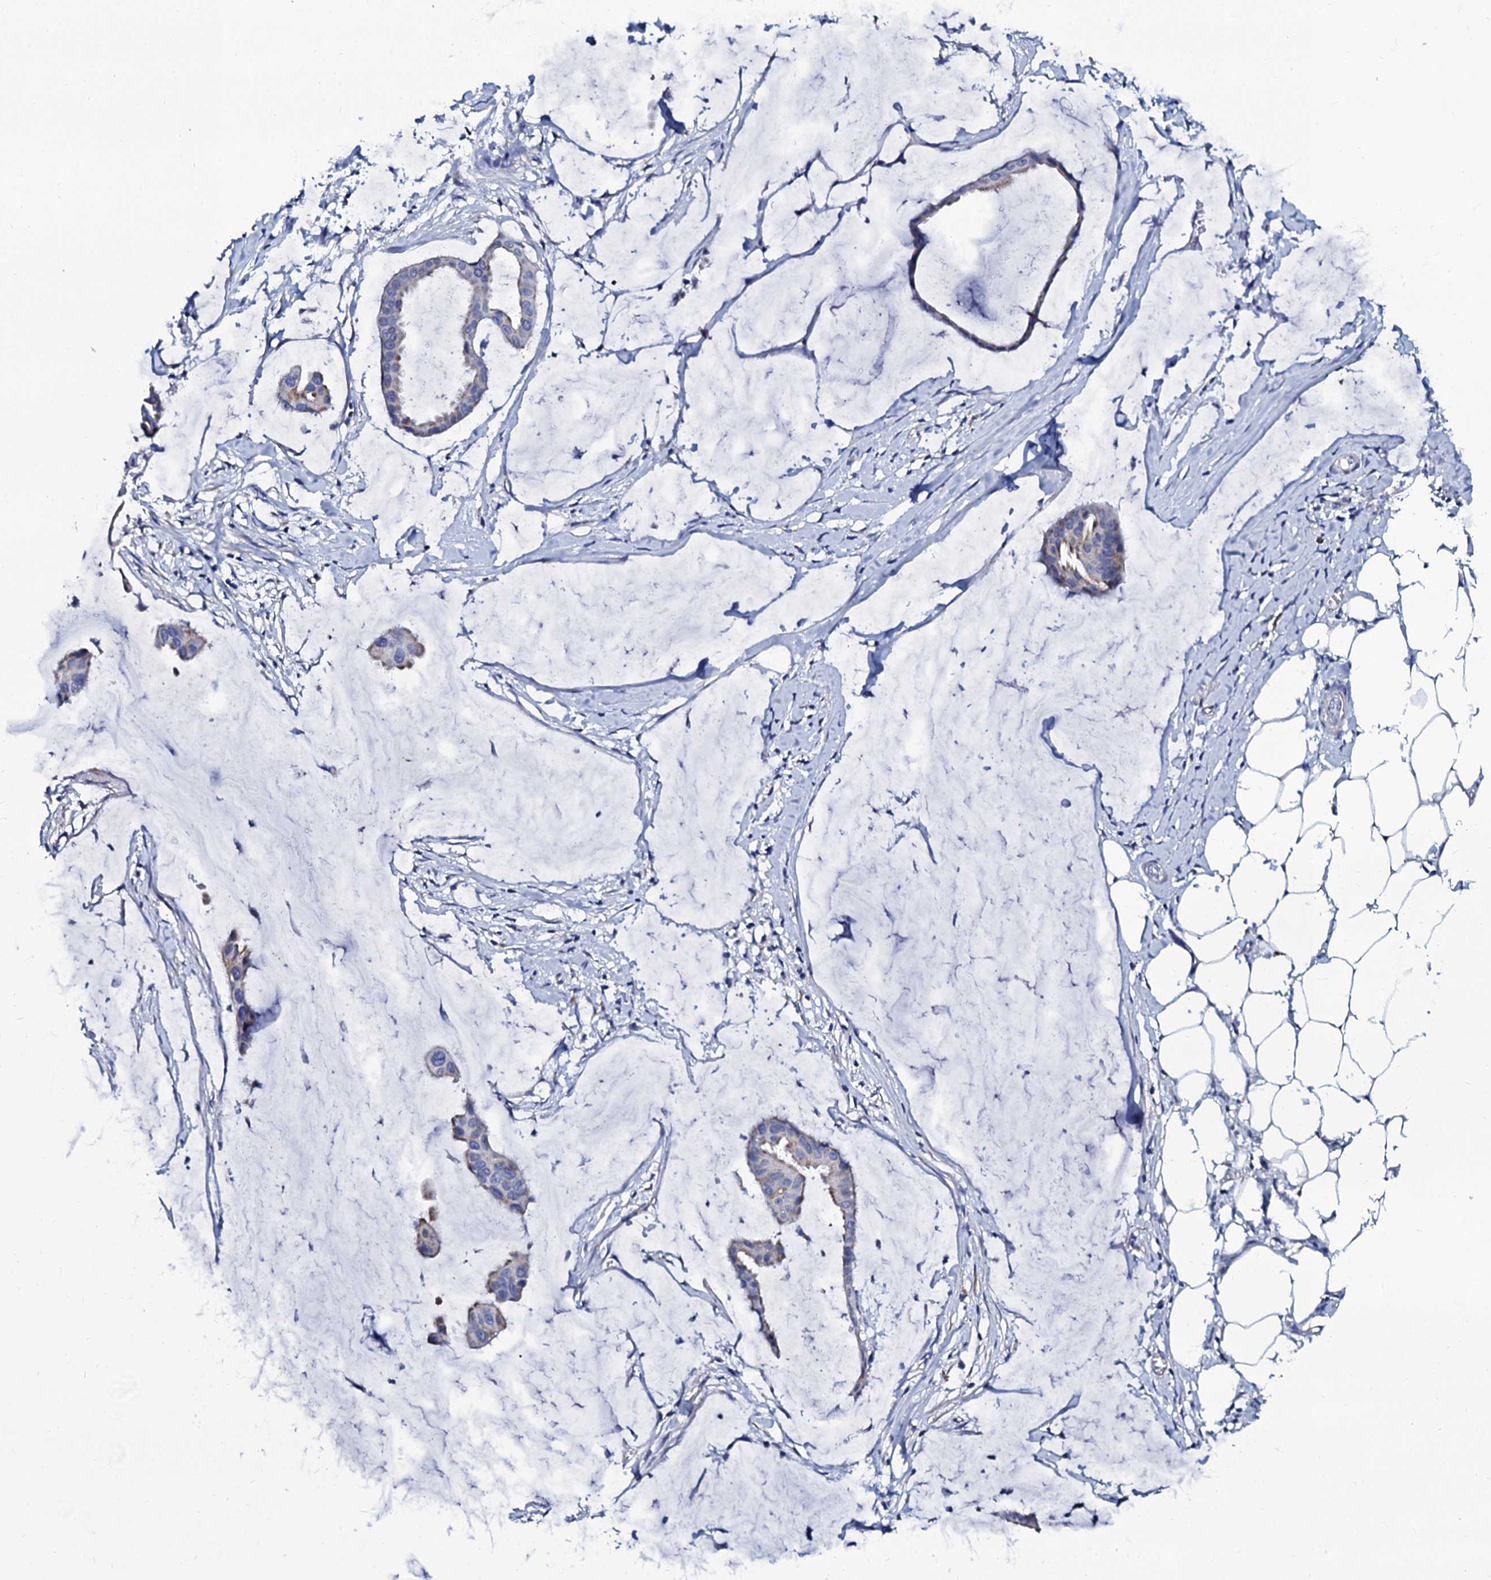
{"staining": {"intensity": "negative", "quantity": "none", "location": "none"}, "tissue": "ovarian cancer", "cell_type": "Tumor cells", "image_type": "cancer", "snomed": [{"axis": "morphology", "description": "Cystadenocarcinoma, mucinous, NOS"}, {"axis": "topography", "description": "Ovary"}], "caption": "IHC histopathology image of human mucinous cystadenocarcinoma (ovarian) stained for a protein (brown), which exhibits no staining in tumor cells.", "gene": "SLC37A4", "patient": {"sex": "female", "age": 73}}